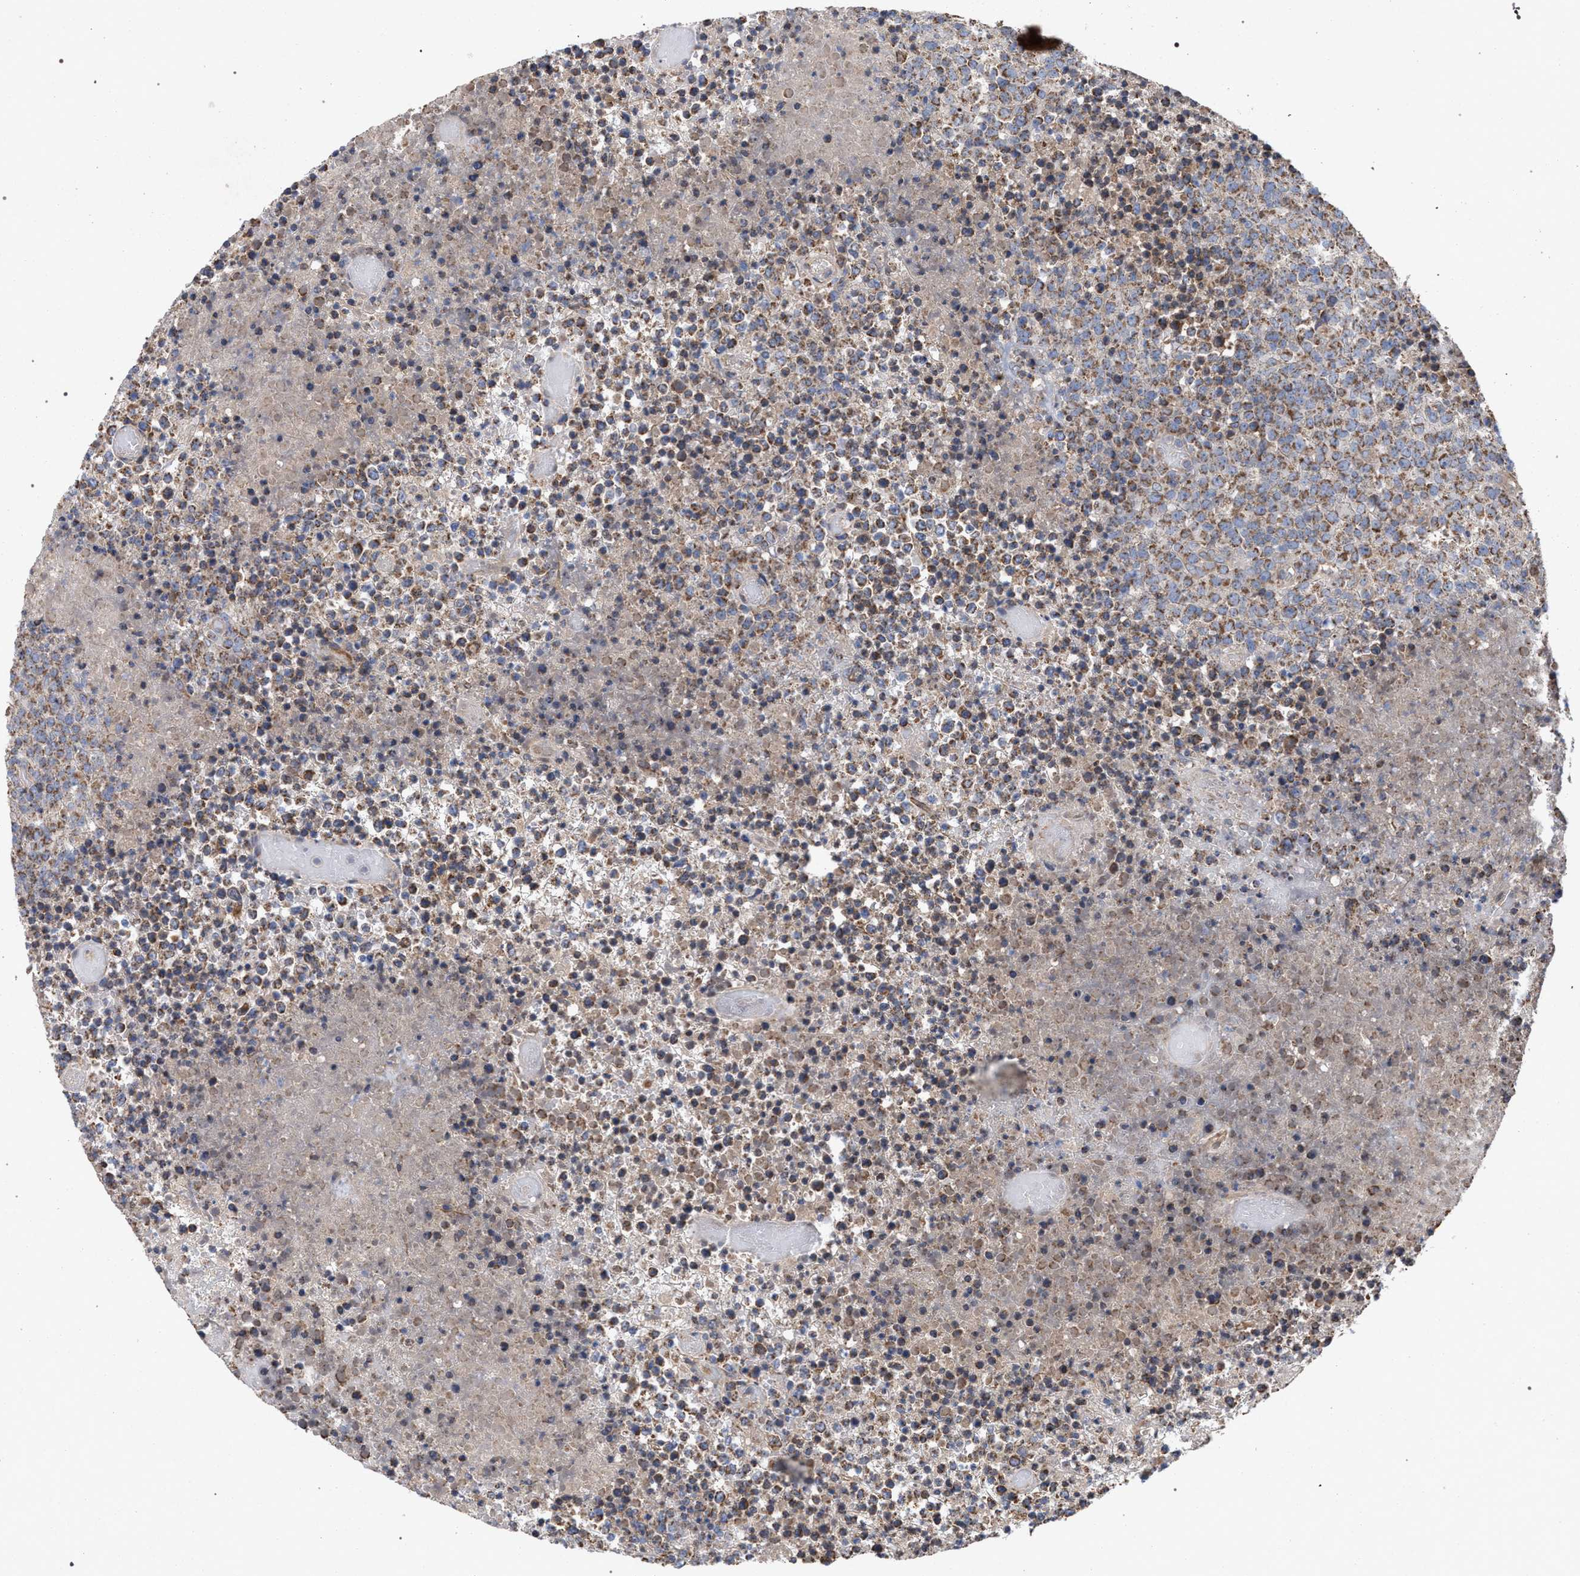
{"staining": {"intensity": "moderate", "quantity": ">75%", "location": "cytoplasmic/membranous"}, "tissue": "lymphoma", "cell_type": "Tumor cells", "image_type": "cancer", "snomed": [{"axis": "morphology", "description": "Malignant lymphoma, non-Hodgkin's type, High grade"}, {"axis": "topography", "description": "Lymph node"}], "caption": "DAB (3,3'-diaminobenzidine) immunohistochemical staining of lymphoma exhibits moderate cytoplasmic/membranous protein staining in about >75% of tumor cells.", "gene": "BCL2L12", "patient": {"sex": "male", "age": 13}}